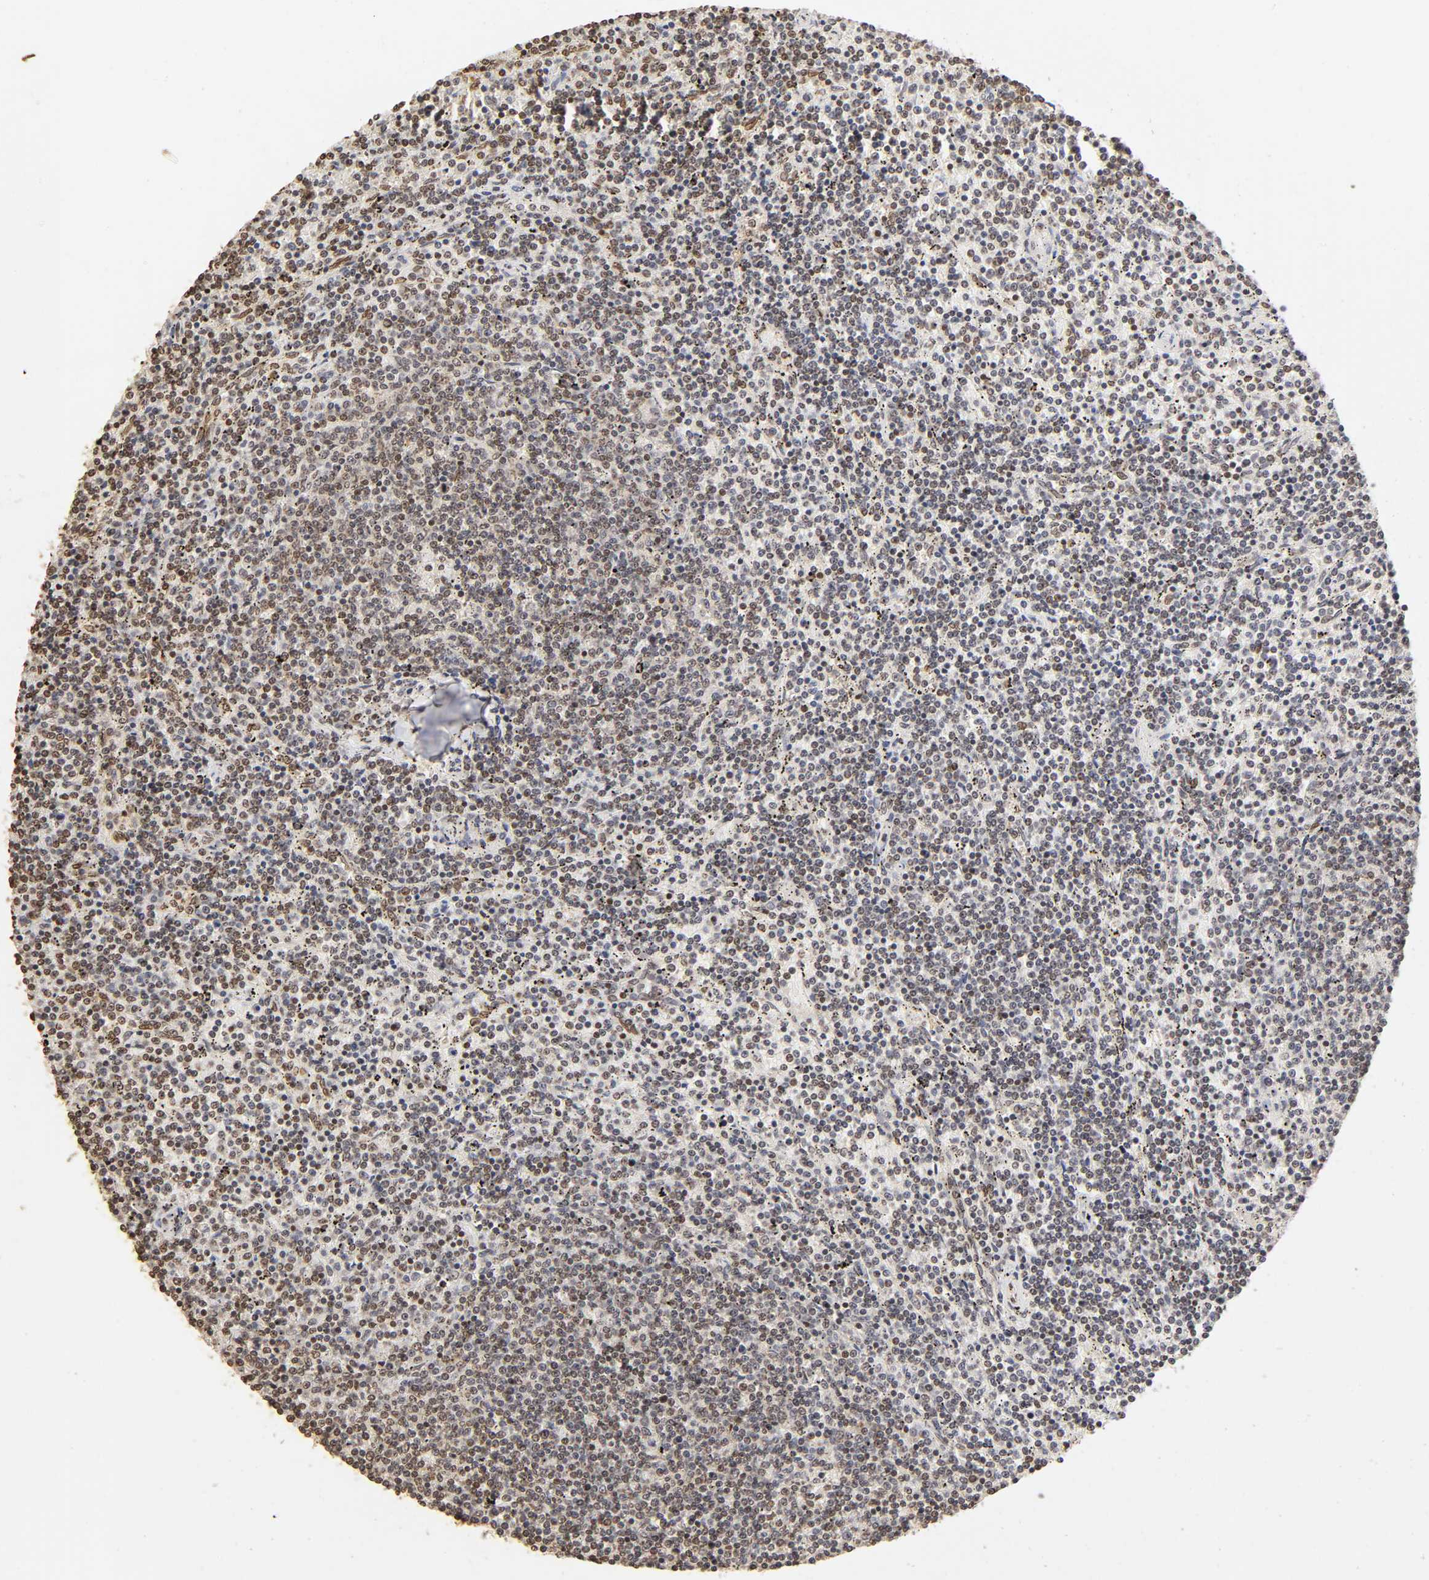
{"staining": {"intensity": "weak", "quantity": "<25%", "location": "cytoplasmic/membranous,nuclear"}, "tissue": "lymphoma", "cell_type": "Tumor cells", "image_type": "cancer", "snomed": [{"axis": "morphology", "description": "Malignant lymphoma, non-Hodgkin's type, Low grade"}, {"axis": "topography", "description": "Spleen"}], "caption": "This is an IHC photomicrograph of lymphoma. There is no staining in tumor cells.", "gene": "MLLT6", "patient": {"sex": "female", "age": 50}}